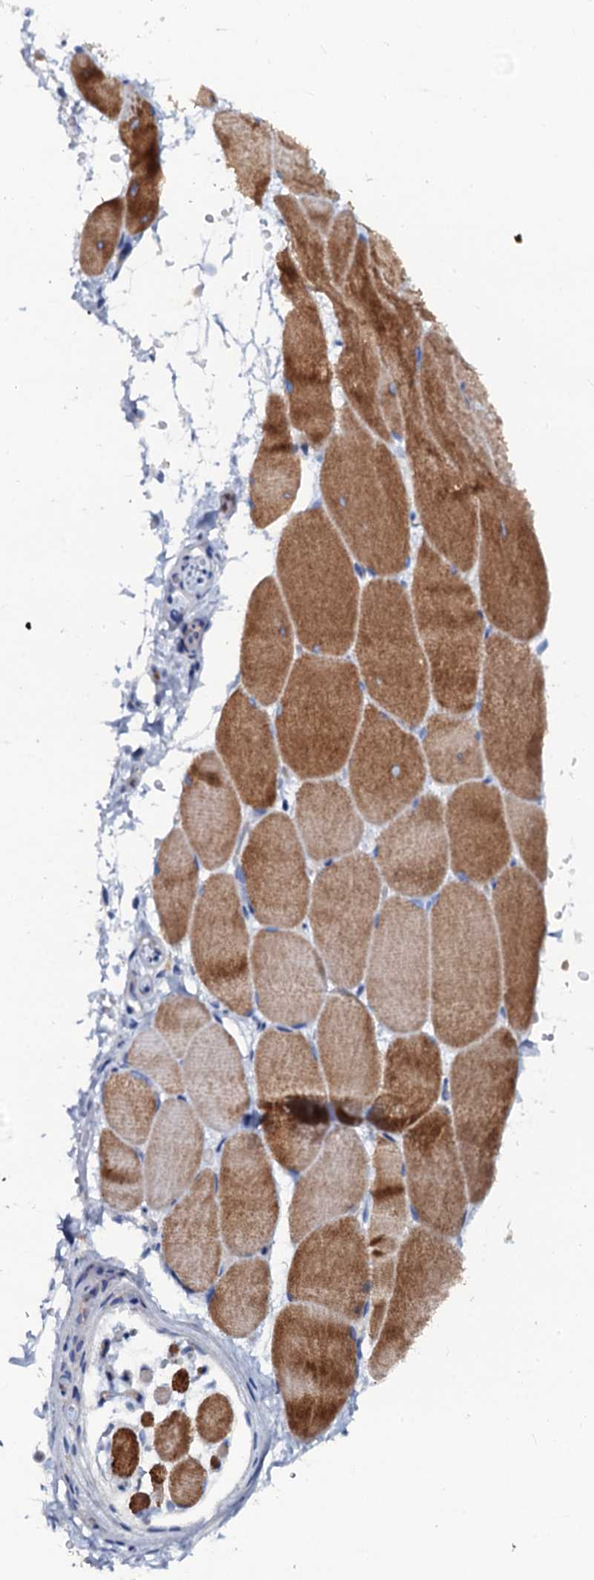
{"staining": {"intensity": "moderate", "quantity": "25%-75%", "location": "cytoplasmic/membranous"}, "tissue": "skeletal muscle", "cell_type": "Myocytes", "image_type": "normal", "snomed": [{"axis": "morphology", "description": "Normal tissue, NOS"}, {"axis": "topography", "description": "Skeletal muscle"}, {"axis": "topography", "description": "Parathyroid gland"}], "caption": "Immunohistochemistry (IHC) micrograph of normal human skeletal muscle stained for a protein (brown), which shows medium levels of moderate cytoplasmic/membranous staining in approximately 25%-75% of myocytes.", "gene": "OTOL1", "patient": {"sex": "female", "age": 37}}